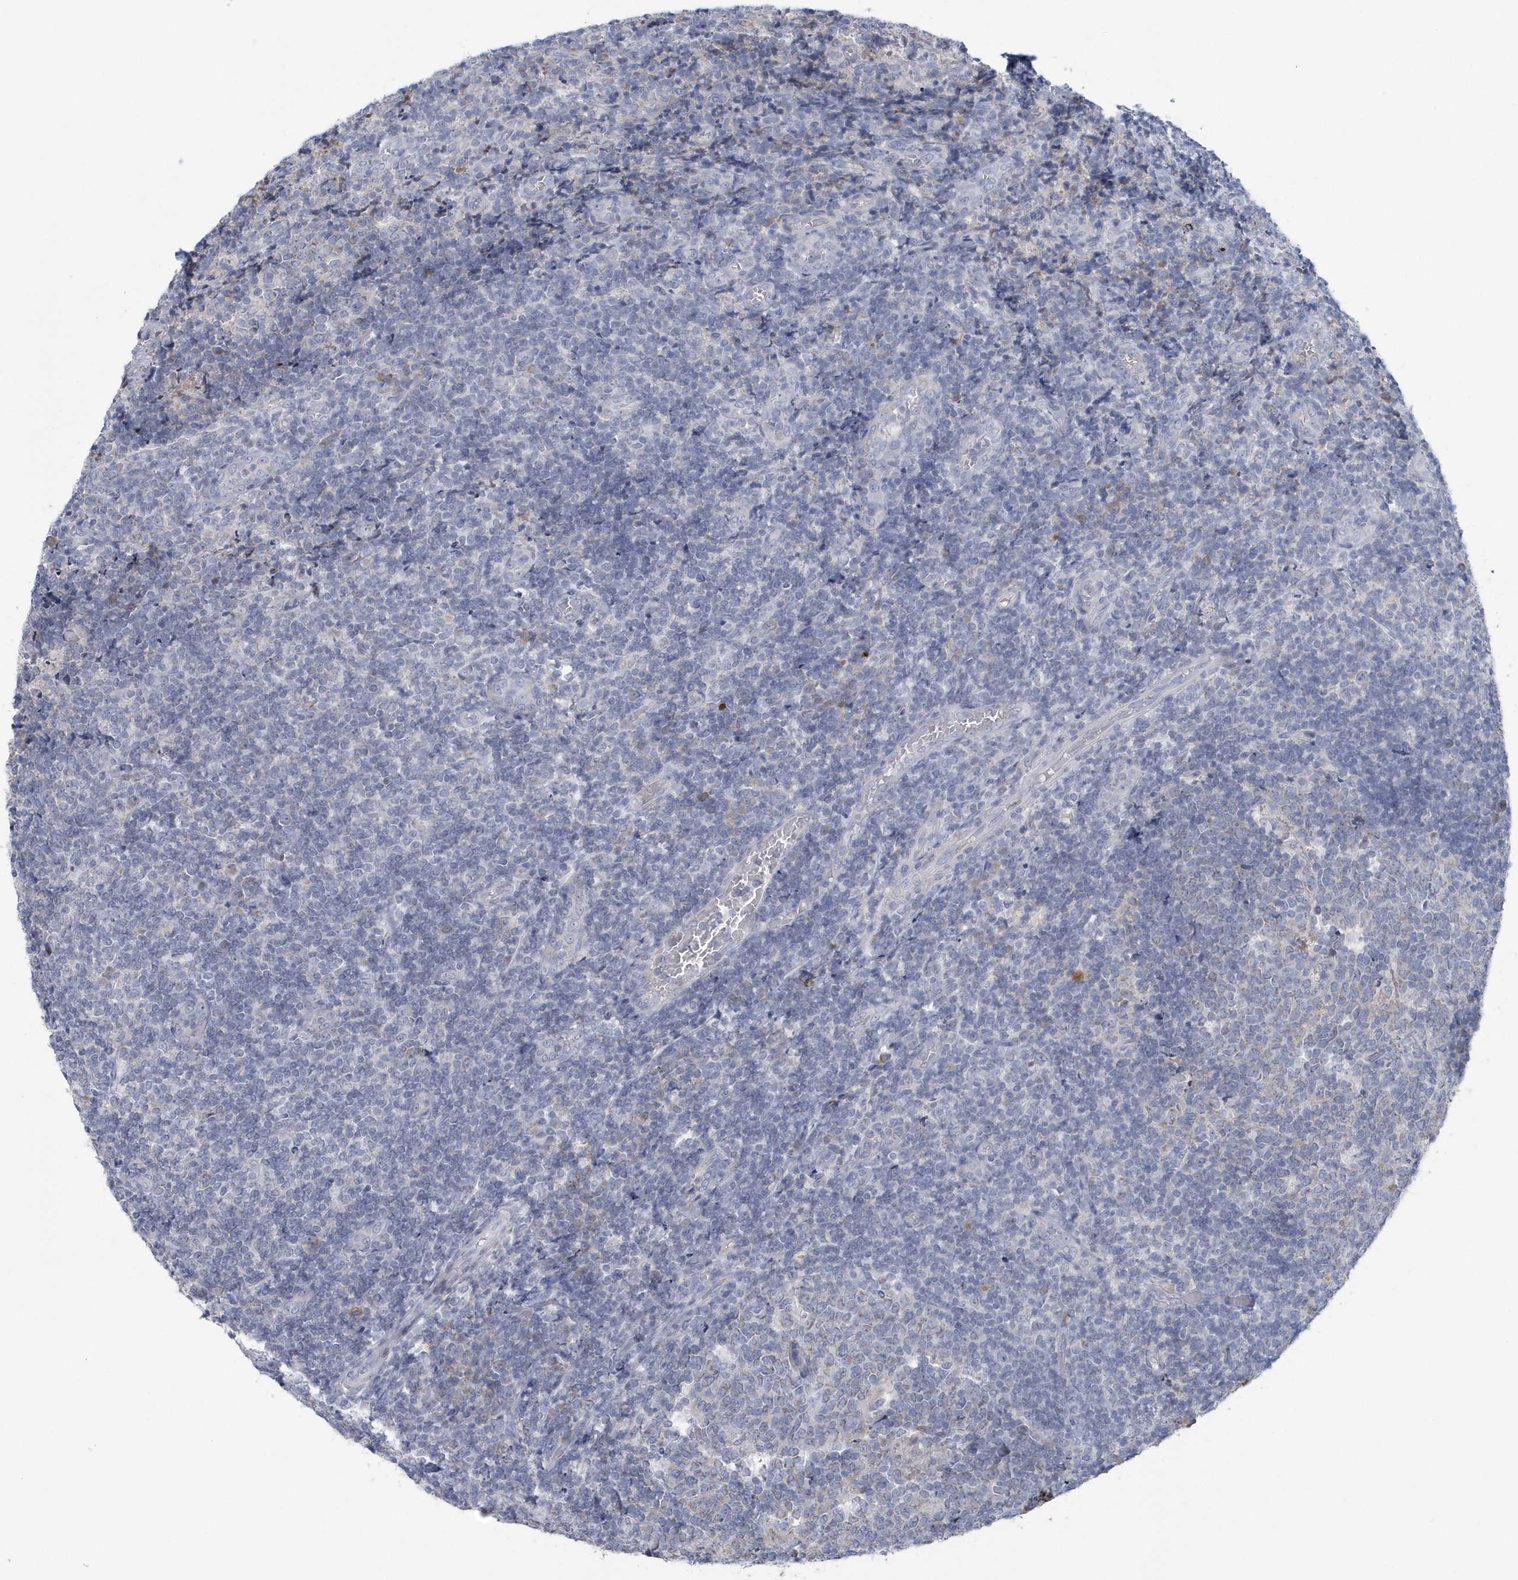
{"staining": {"intensity": "negative", "quantity": "none", "location": "none"}, "tissue": "tonsil", "cell_type": "Germinal center cells", "image_type": "normal", "snomed": [{"axis": "morphology", "description": "Normal tissue, NOS"}, {"axis": "topography", "description": "Tonsil"}], "caption": "Micrograph shows no protein expression in germinal center cells of benign tonsil.", "gene": "SPATA18", "patient": {"sex": "female", "age": 19}}